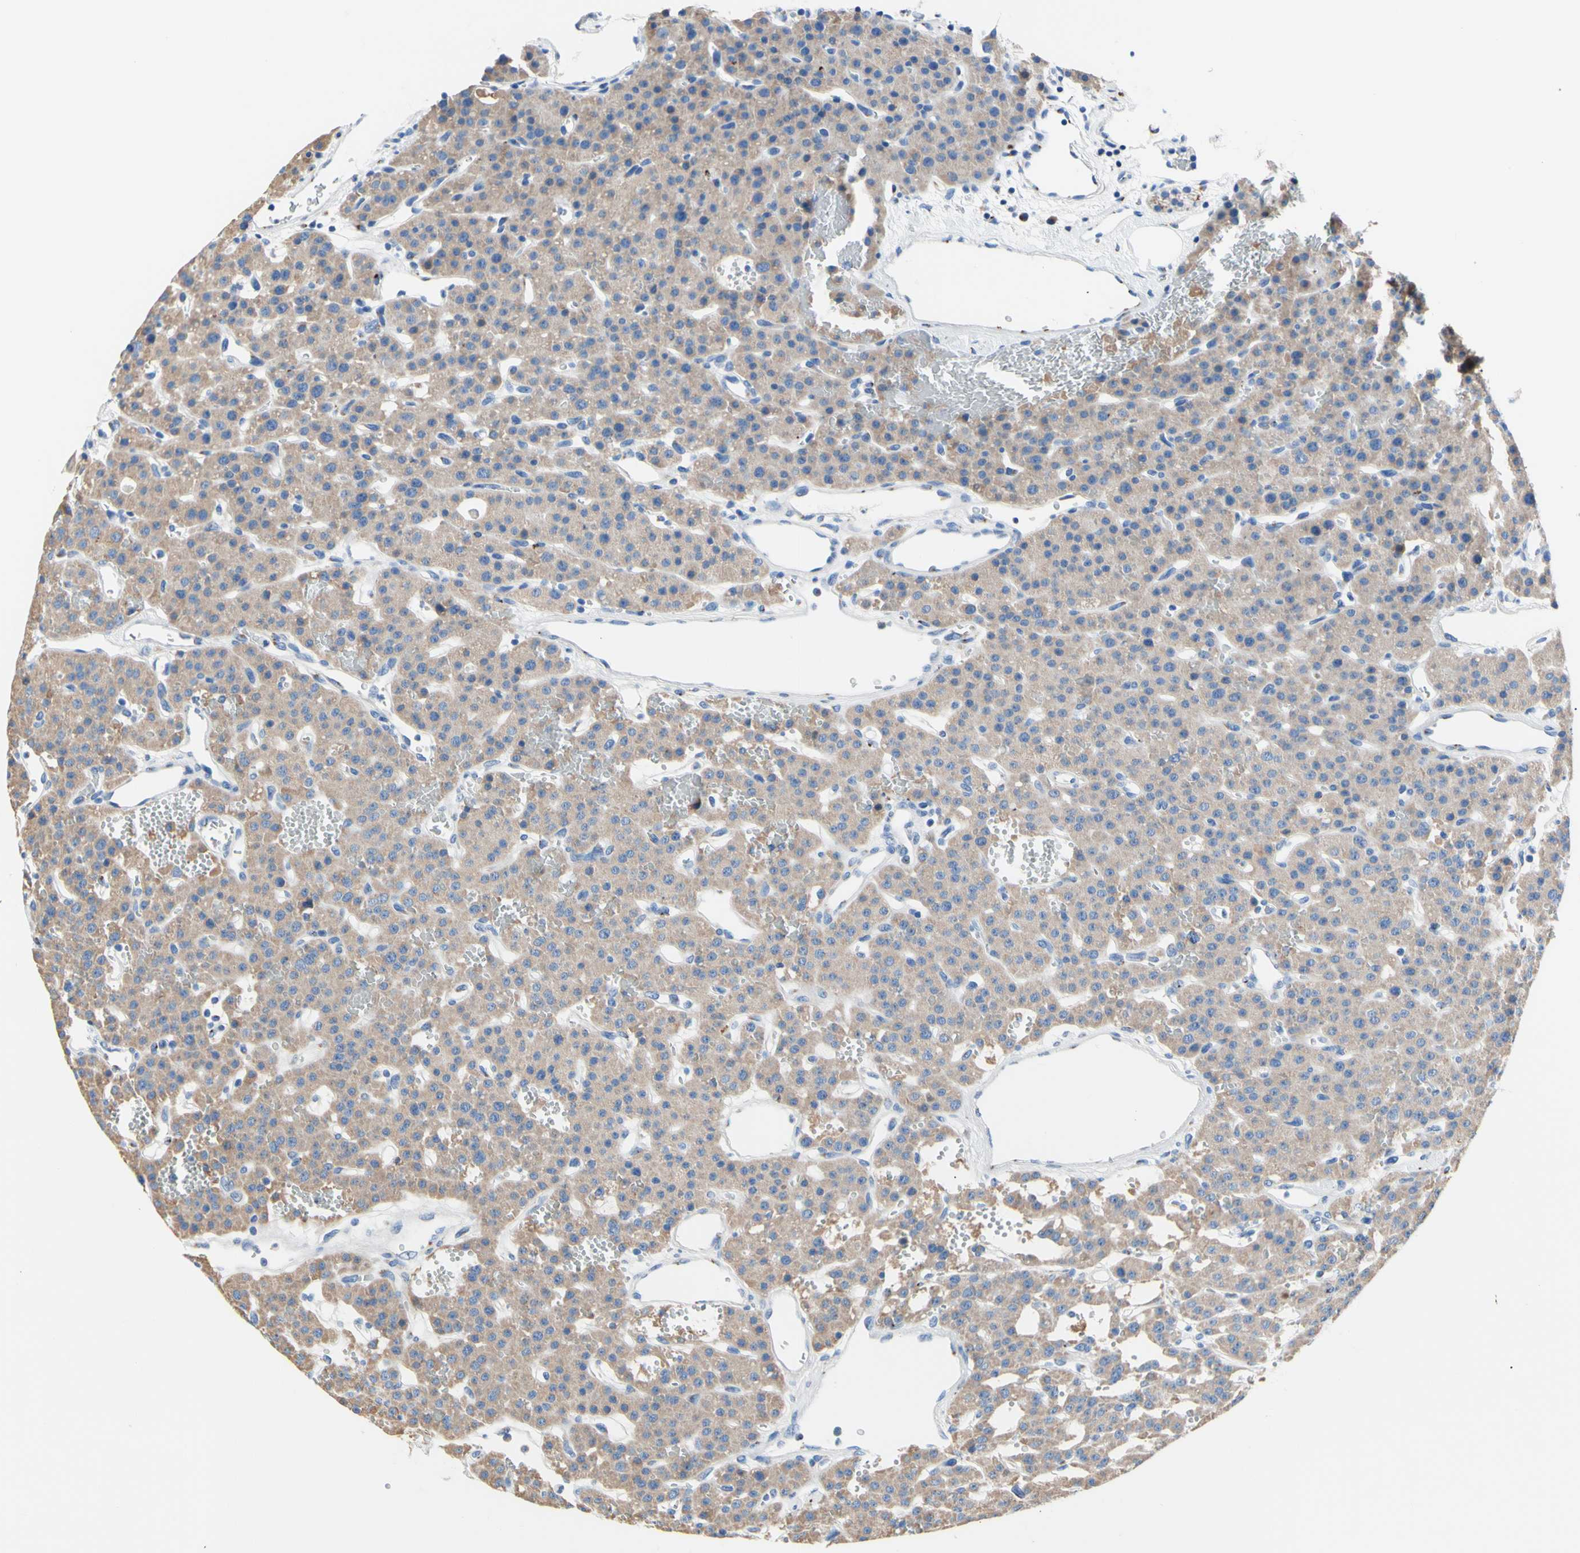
{"staining": {"intensity": "weak", "quantity": "25%-75%", "location": "cytoplasmic/membranous"}, "tissue": "parathyroid gland", "cell_type": "Glandular cells", "image_type": "normal", "snomed": [{"axis": "morphology", "description": "Normal tissue, NOS"}, {"axis": "morphology", "description": "Adenoma, NOS"}, {"axis": "topography", "description": "Parathyroid gland"}], "caption": "Weak cytoplasmic/membranous expression for a protein is present in about 25%-75% of glandular cells of unremarkable parathyroid gland using immunohistochemistry (IHC).", "gene": "GALNT2", "patient": {"sex": "female", "age": 81}}